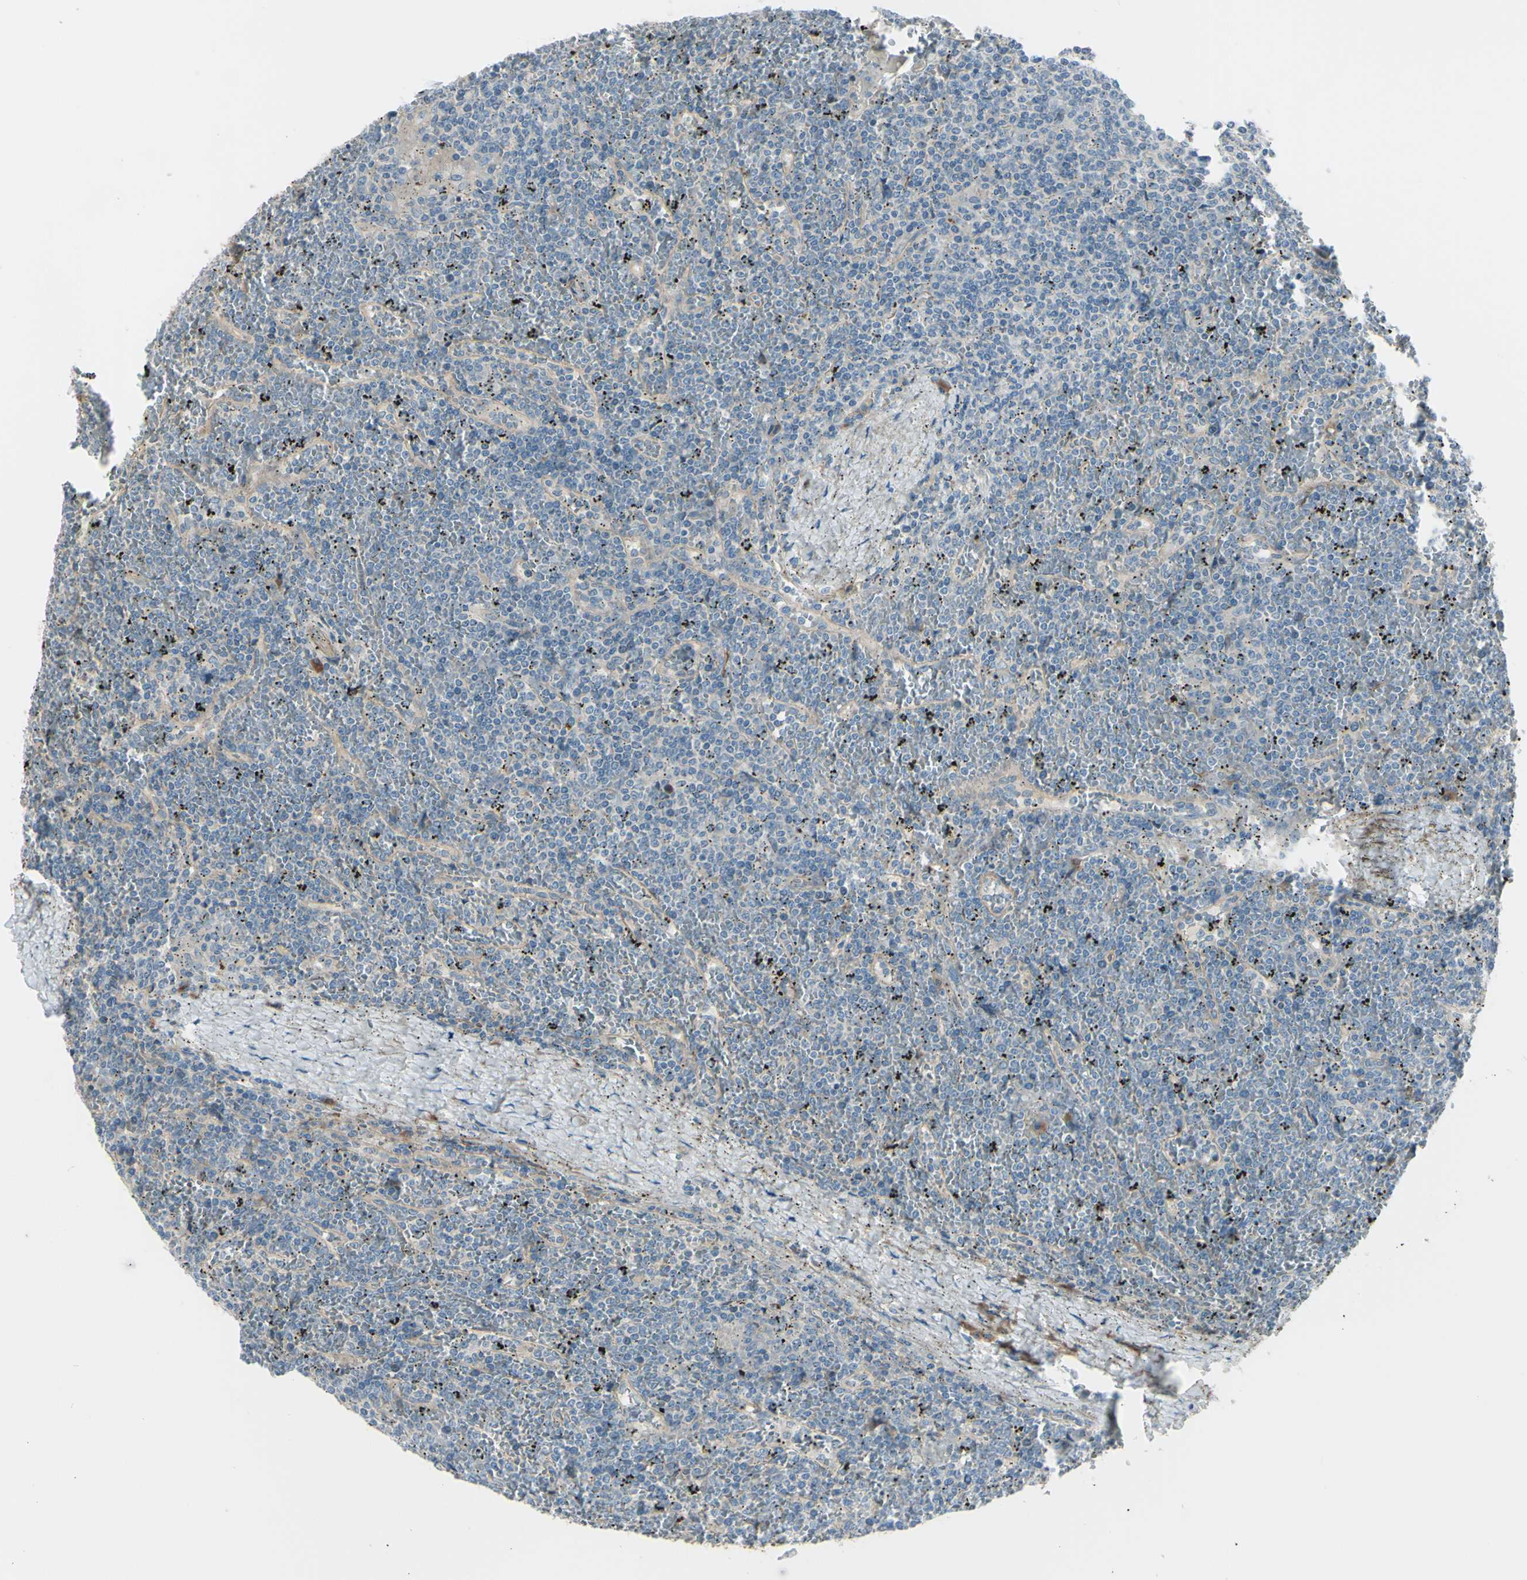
{"staining": {"intensity": "negative", "quantity": "none", "location": "none"}, "tissue": "lymphoma", "cell_type": "Tumor cells", "image_type": "cancer", "snomed": [{"axis": "morphology", "description": "Malignant lymphoma, non-Hodgkin's type, Low grade"}, {"axis": "topography", "description": "Spleen"}], "caption": "Image shows no protein positivity in tumor cells of low-grade malignant lymphoma, non-Hodgkin's type tissue.", "gene": "LRRK1", "patient": {"sex": "female", "age": 19}}